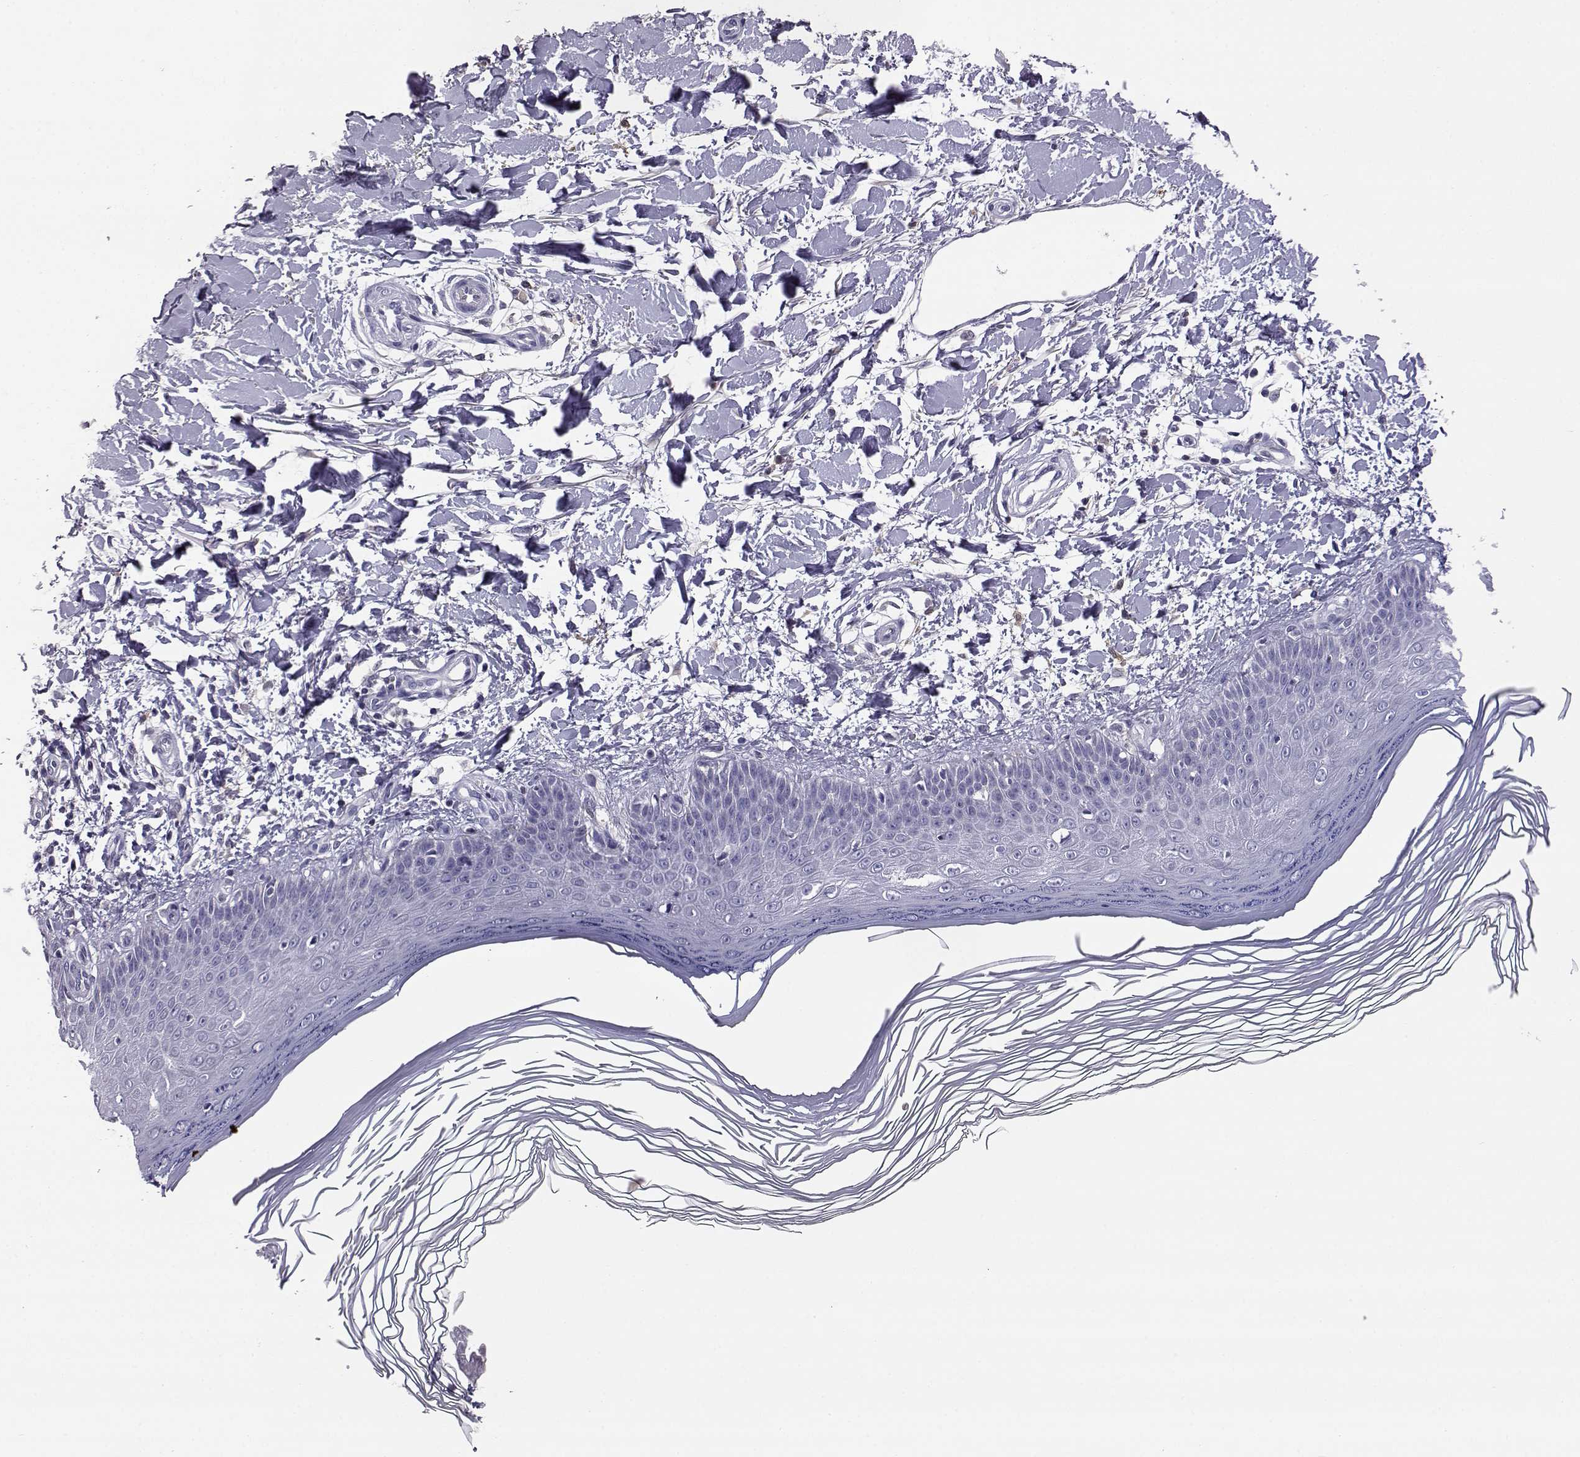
{"staining": {"intensity": "negative", "quantity": "none", "location": "none"}, "tissue": "skin", "cell_type": "Fibroblasts", "image_type": "normal", "snomed": [{"axis": "morphology", "description": "Normal tissue, NOS"}, {"axis": "topography", "description": "Skin"}], "caption": "DAB immunohistochemical staining of benign skin exhibits no significant staining in fibroblasts. Brightfield microscopy of IHC stained with DAB (3,3'-diaminobenzidine) (brown) and hematoxylin (blue), captured at high magnification.", "gene": "AKR1B1", "patient": {"sex": "female", "age": 62}}